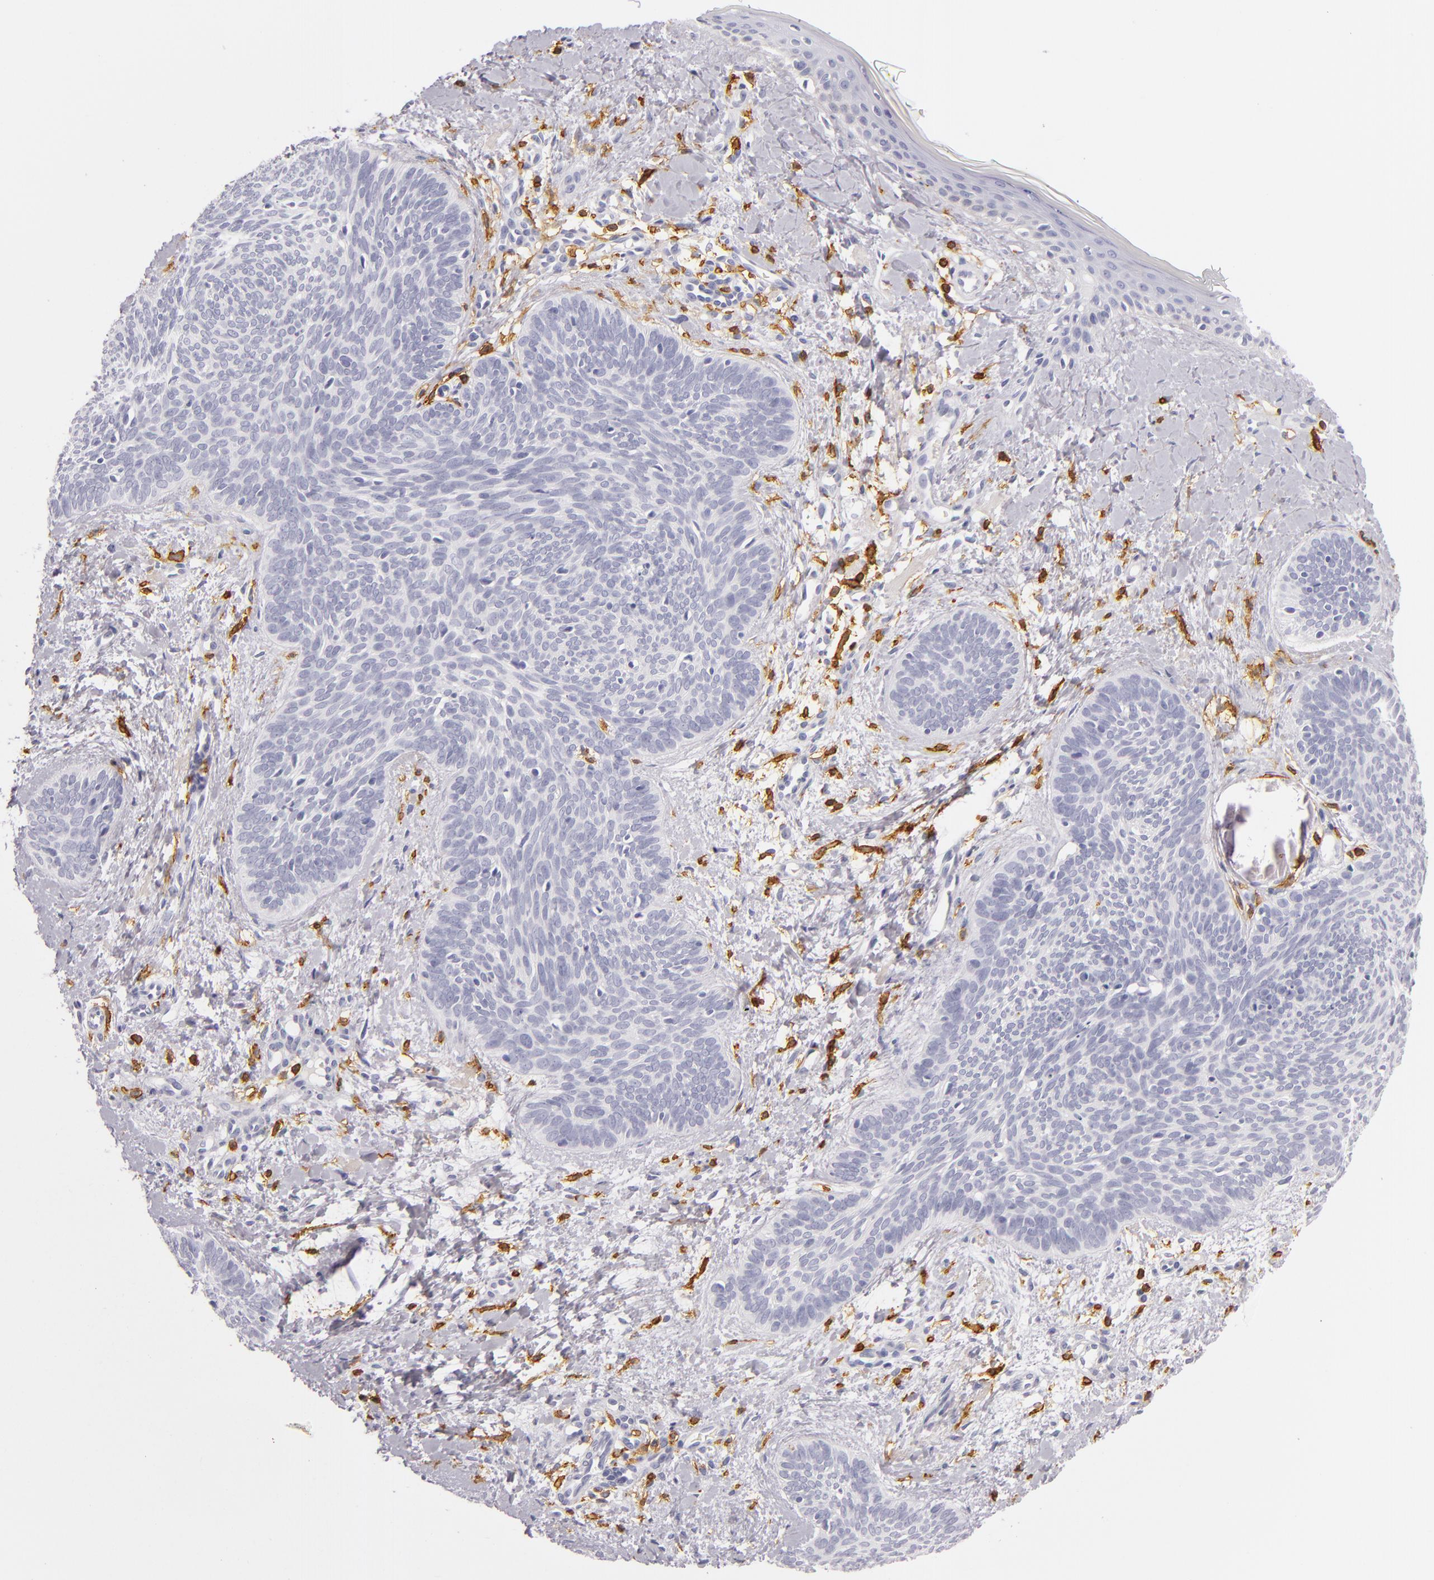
{"staining": {"intensity": "negative", "quantity": "none", "location": "none"}, "tissue": "skin cancer", "cell_type": "Tumor cells", "image_type": "cancer", "snomed": [{"axis": "morphology", "description": "Basal cell carcinoma"}, {"axis": "topography", "description": "Skin"}], "caption": "DAB immunohistochemical staining of skin basal cell carcinoma shows no significant positivity in tumor cells.", "gene": "LAT", "patient": {"sex": "female", "age": 81}}